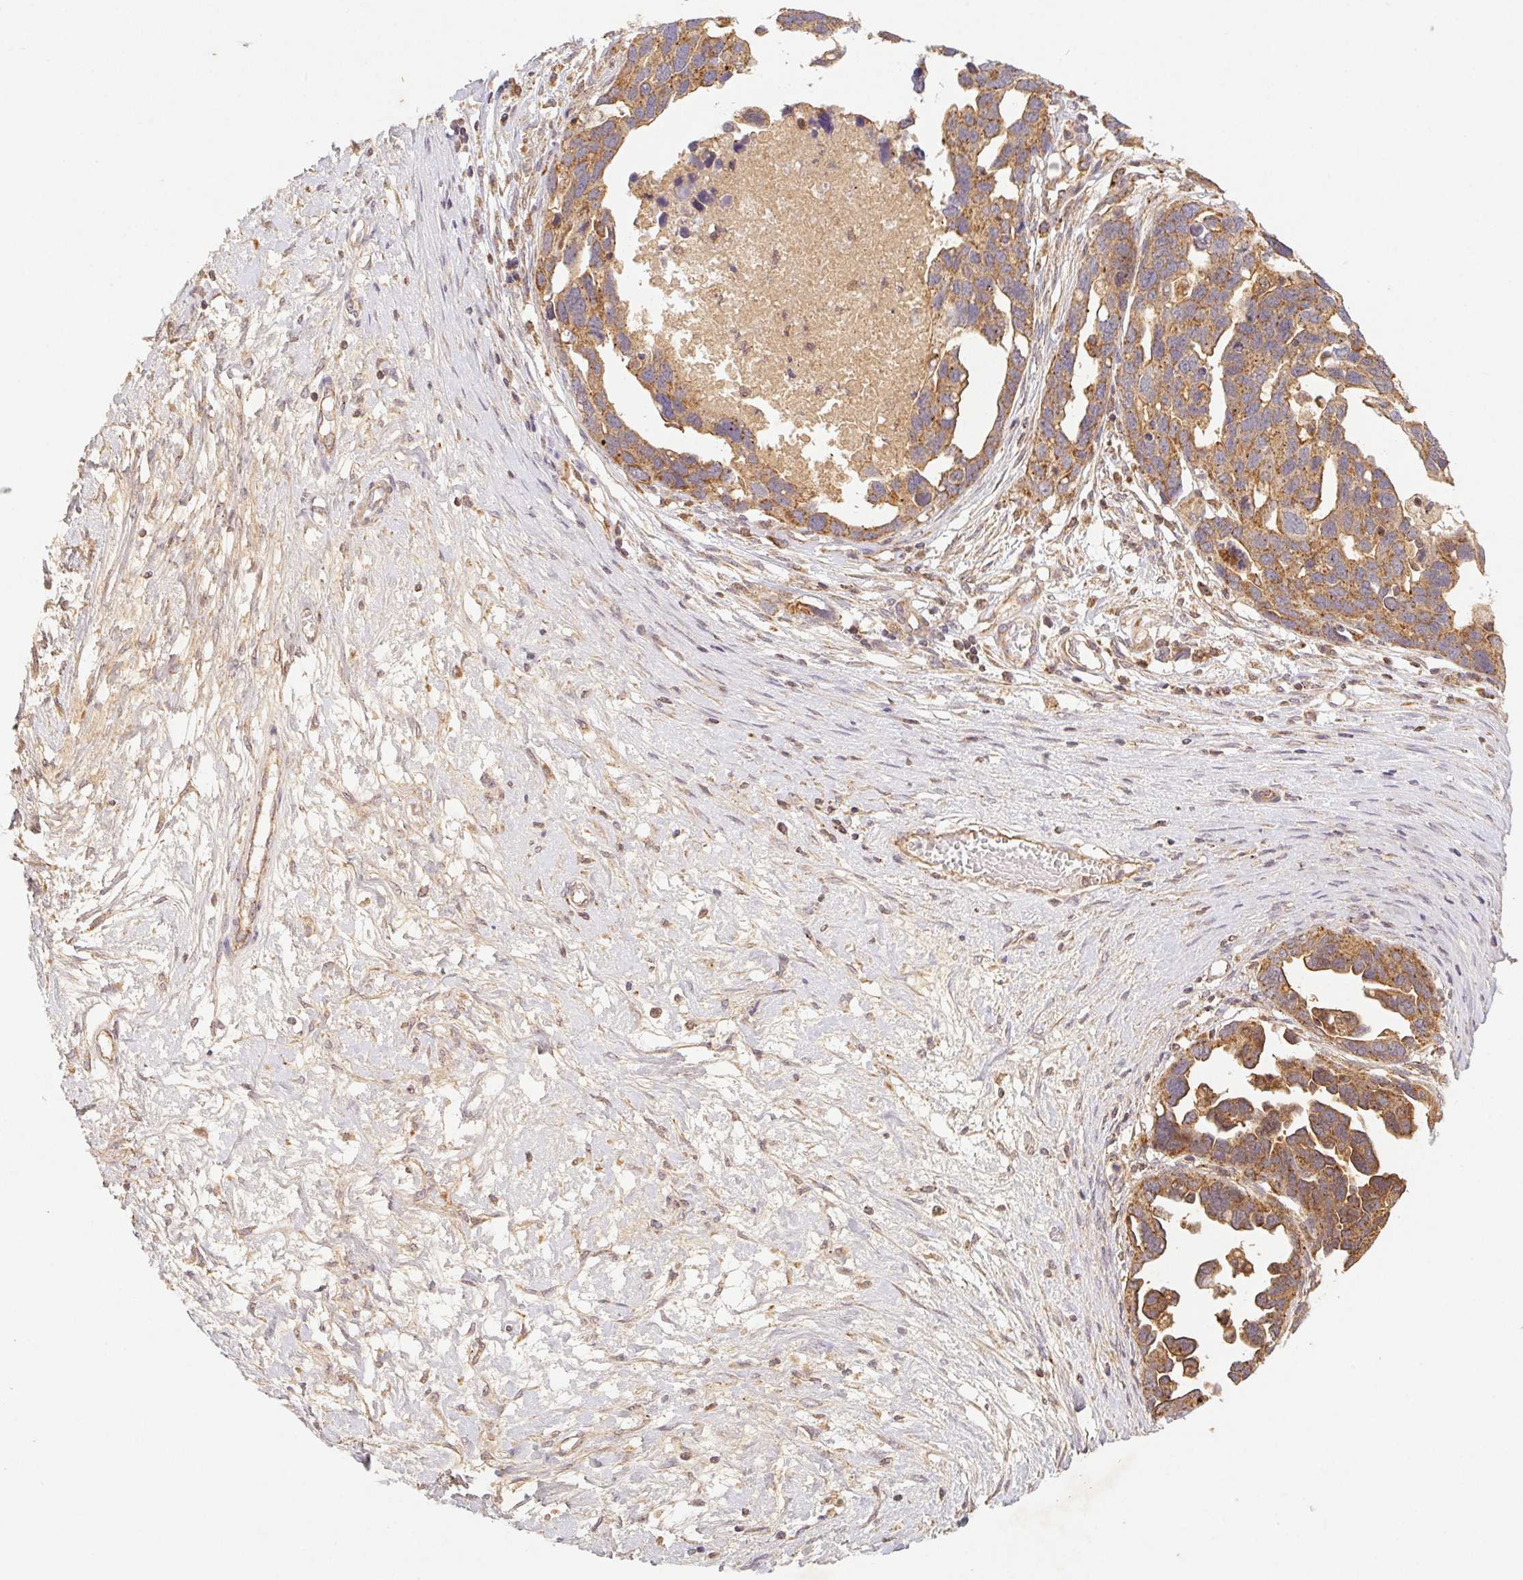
{"staining": {"intensity": "moderate", "quantity": ">75%", "location": "cytoplasmic/membranous"}, "tissue": "ovarian cancer", "cell_type": "Tumor cells", "image_type": "cancer", "snomed": [{"axis": "morphology", "description": "Cystadenocarcinoma, serous, NOS"}, {"axis": "topography", "description": "Ovary"}], "caption": "High-magnification brightfield microscopy of ovarian serous cystadenocarcinoma stained with DAB (brown) and counterstained with hematoxylin (blue). tumor cells exhibit moderate cytoplasmic/membranous positivity is identified in about>75% of cells.", "gene": "MTHFD1", "patient": {"sex": "female", "age": 54}}